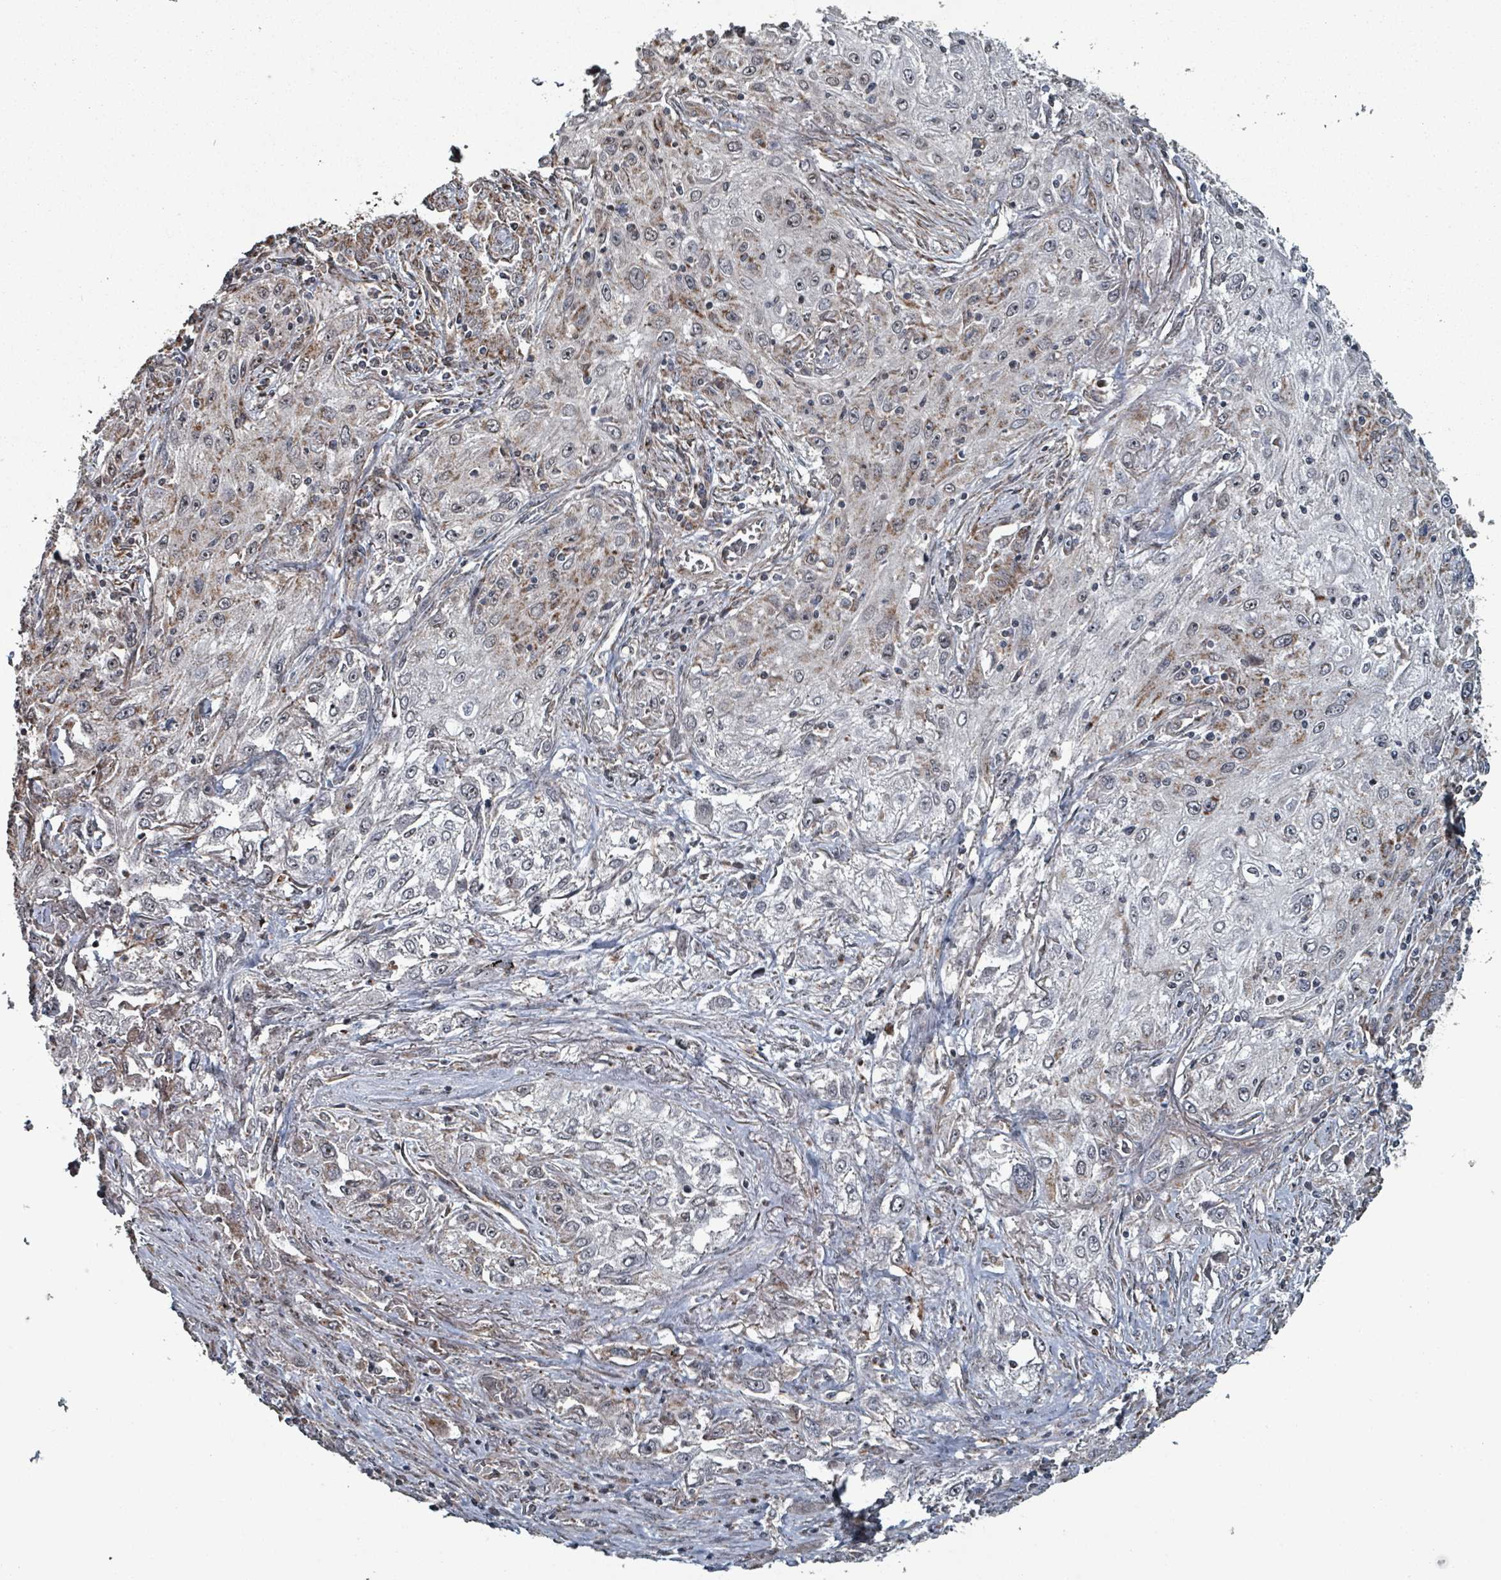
{"staining": {"intensity": "moderate", "quantity": "25%-75%", "location": "cytoplasmic/membranous"}, "tissue": "lung cancer", "cell_type": "Tumor cells", "image_type": "cancer", "snomed": [{"axis": "morphology", "description": "Squamous cell carcinoma, NOS"}, {"axis": "topography", "description": "Lung"}], "caption": "Protein expression analysis of human lung cancer (squamous cell carcinoma) reveals moderate cytoplasmic/membranous expression in about 25%-75% of tumor cells. The protein is stained brown, and the nuclei are stained in blue (DAB (3,3'-diaminobenzidine) IHC with brightfield microscopy, high magnification).", "gene": "MRPL4", "patient": {"sex": "female", "age": 69}}